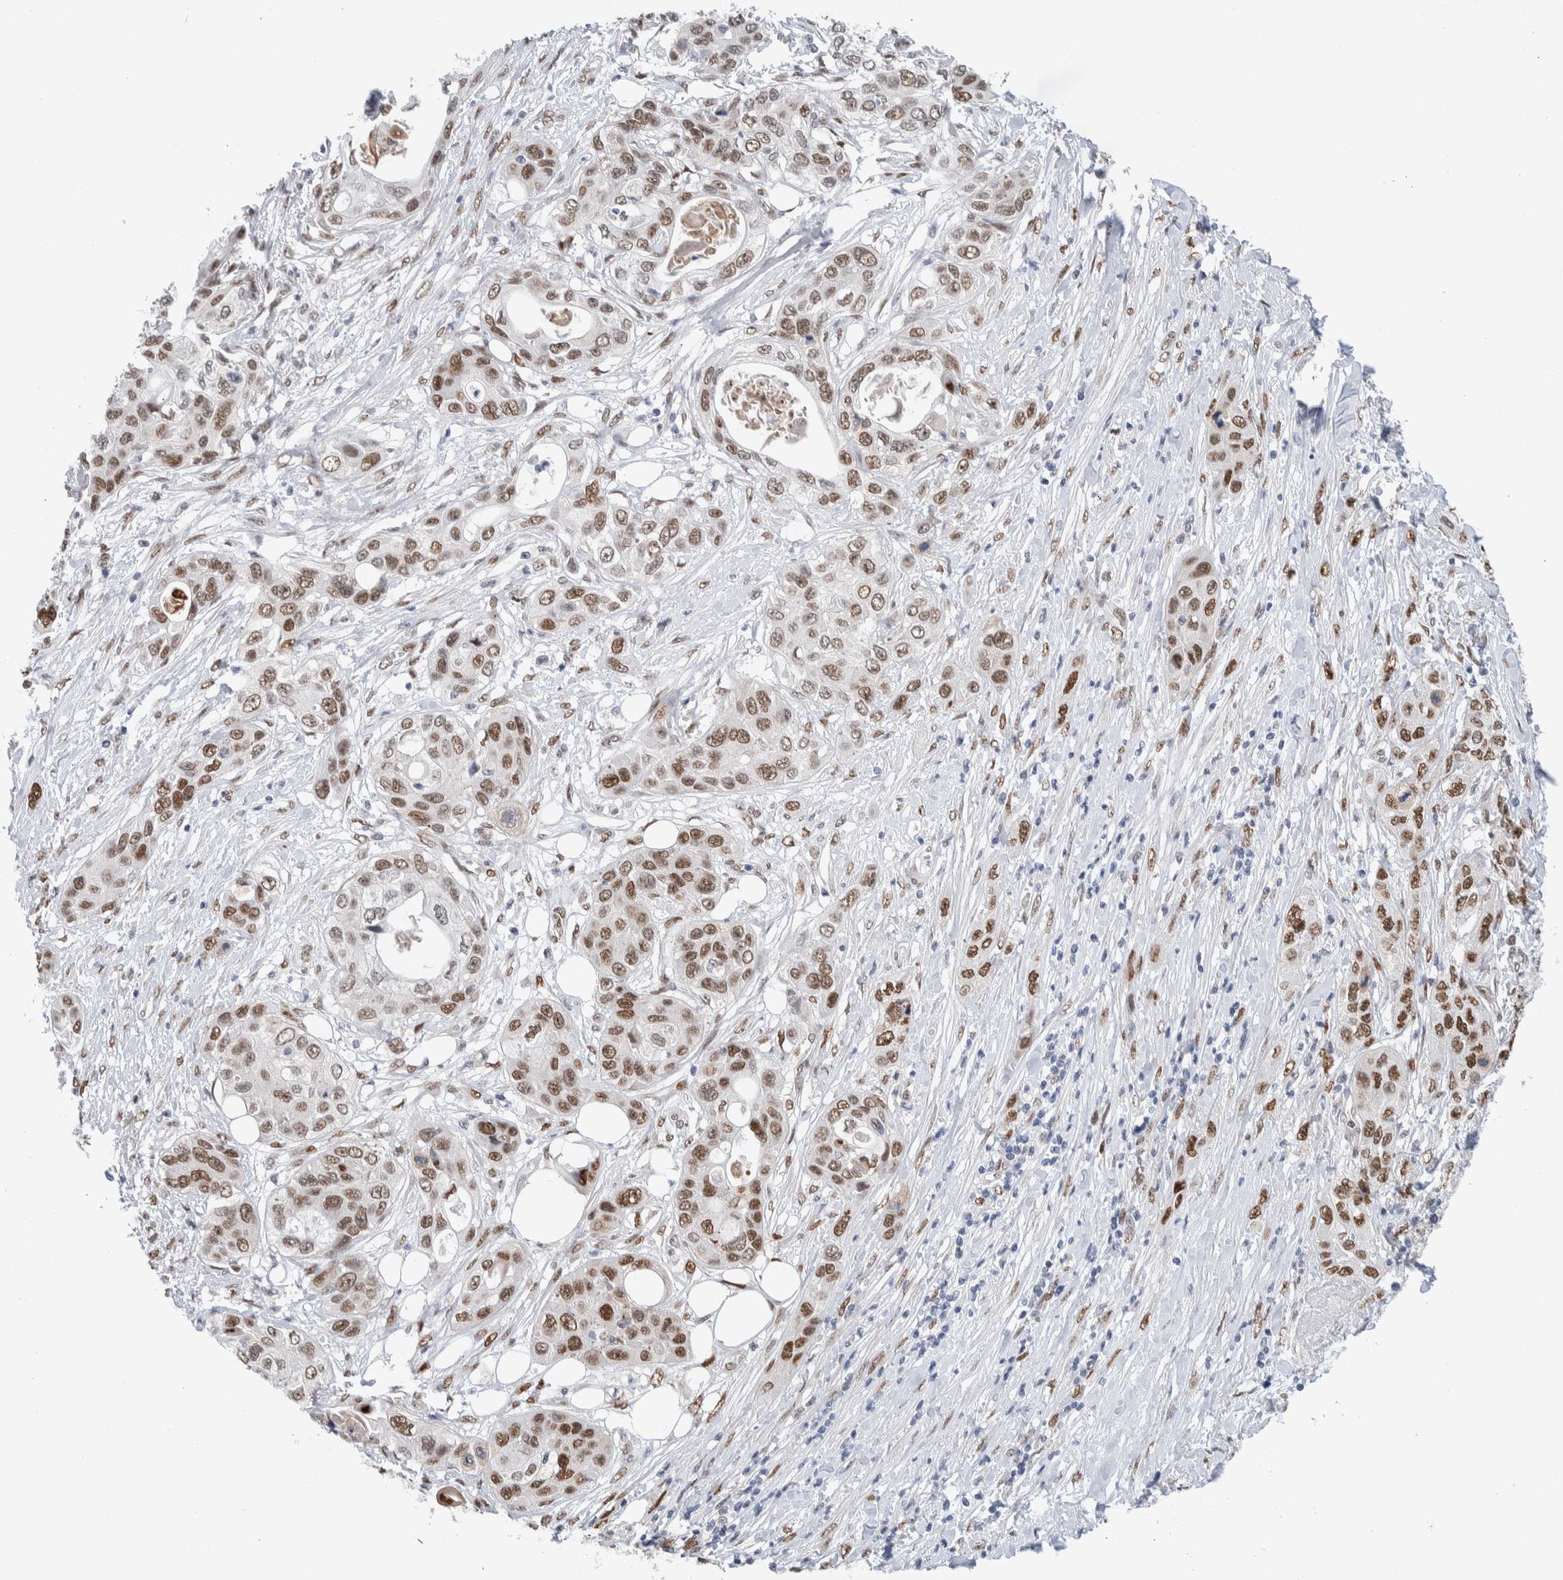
{"staining": {"intensity": "moderate", "quantity": ">75%", "location": "nuclear"}, "tissue": "pancreatic cancer", "cell_type": "Tumor cells", "image_type": "cancer", "snomed": [{"axis": "morphology", "description": "Adenocarcinoma, NOS"}, {"axis": "topography", "description": "Pancreas"}], "caption": "Pancreatic cancer (adenocarcinoma) stained with IHC displays moderate nuclear staining in approximately >75% of tumor cells. (DAB IHC, brown staining for protein, blue staining for nuclei).", "gene": "PRMT1", "patient": {"sex": "female", "age": 70}}